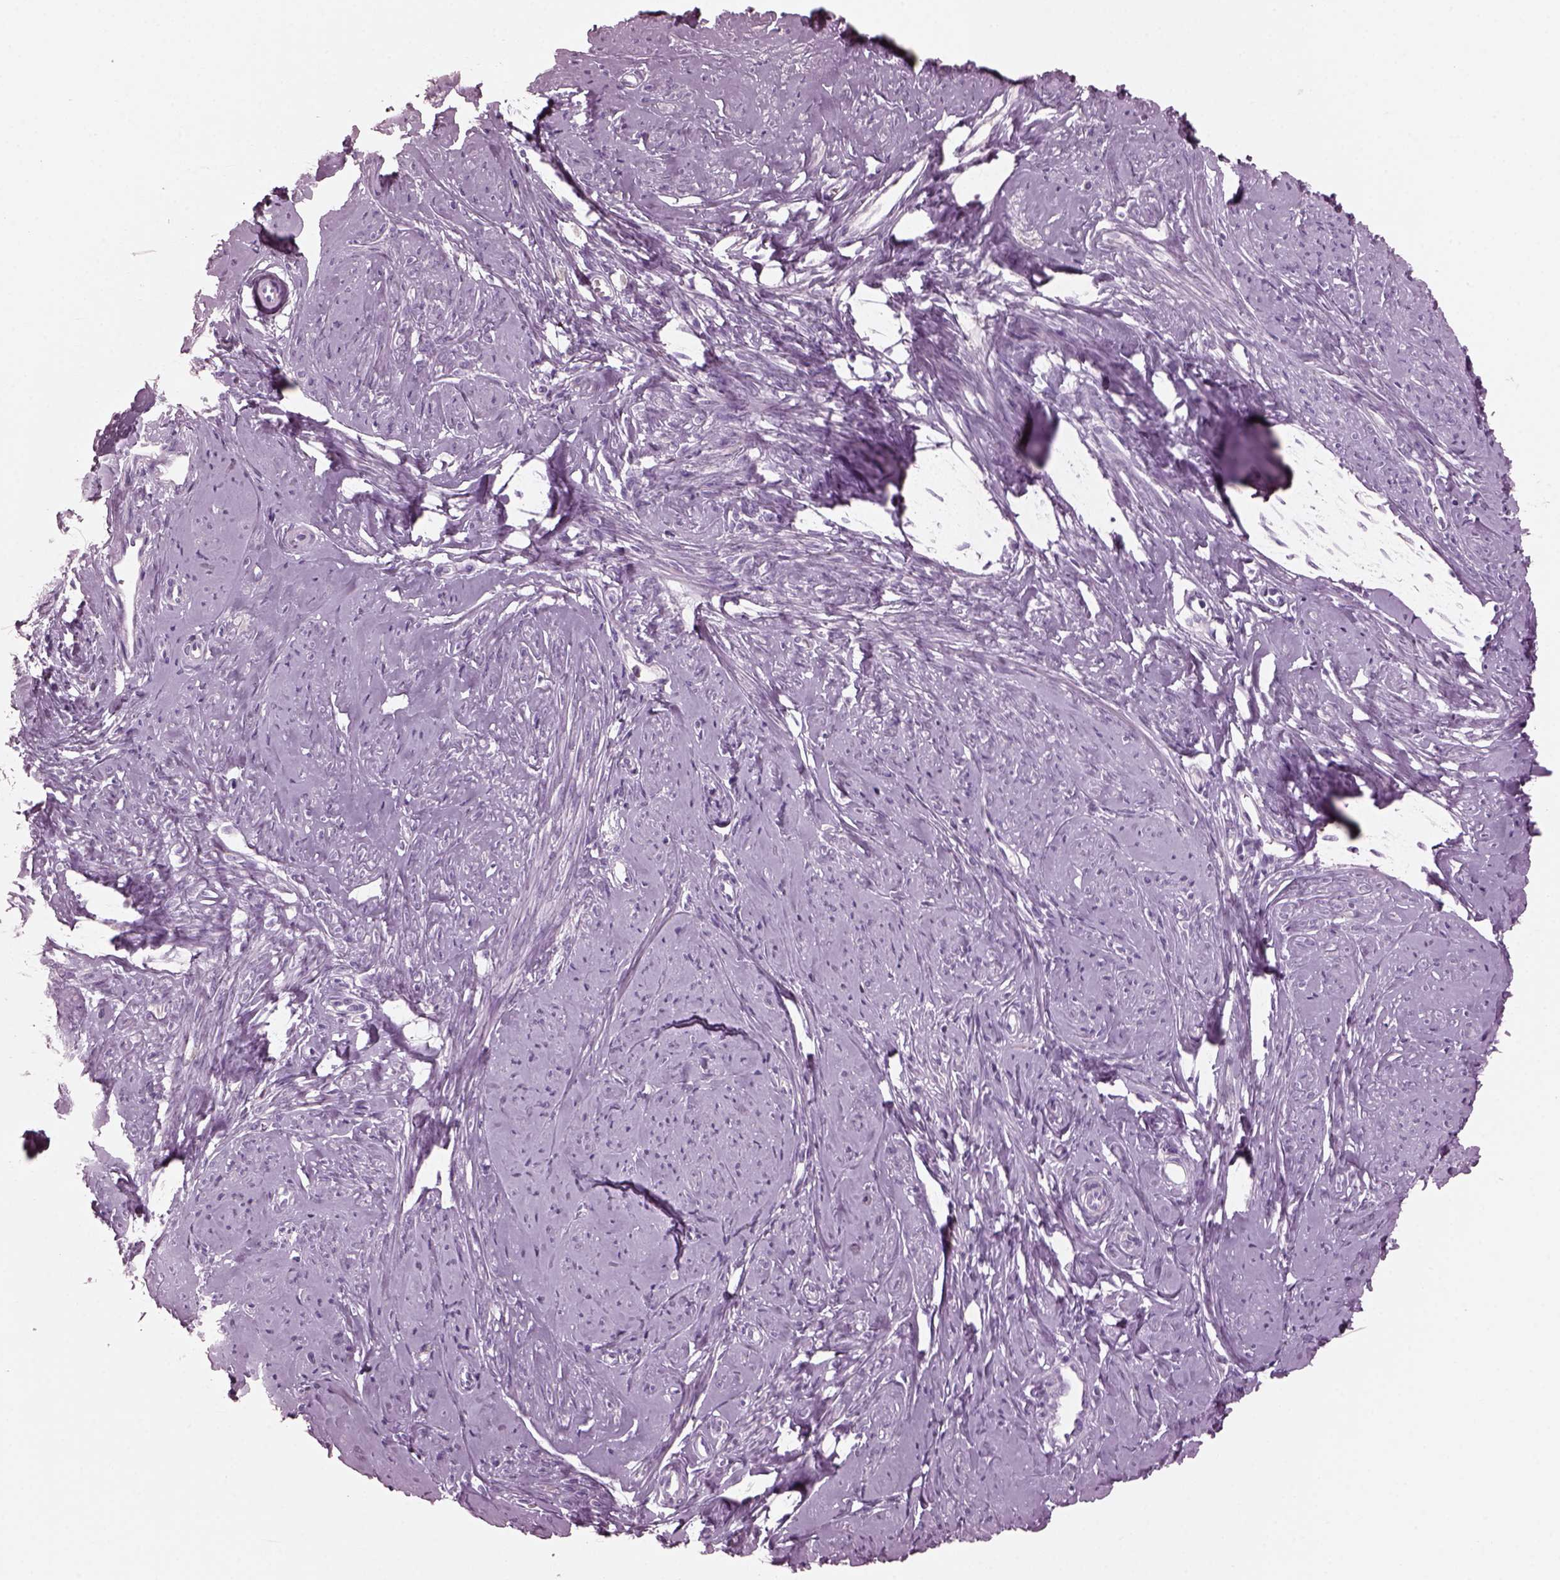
{"staining": {"intensity": "negative", "quantity": "none", "location": "none"}, "tissue": "smooth muscle", "cell_type": "Smooth muscle cells", "image_type": "normal", "snomed": [{"axis": "morphology", "description": "Normal tissue, NOS"}, {"axis": "topography", "description": "Smooth muscle"}], "caption": "IHC image of unremarkable smooth muscle stained for a protein (brown), which shows no staining in smooth muscle cells.", "gene": "SHTN1", "patient": {"sex": "female", "age": 48}}